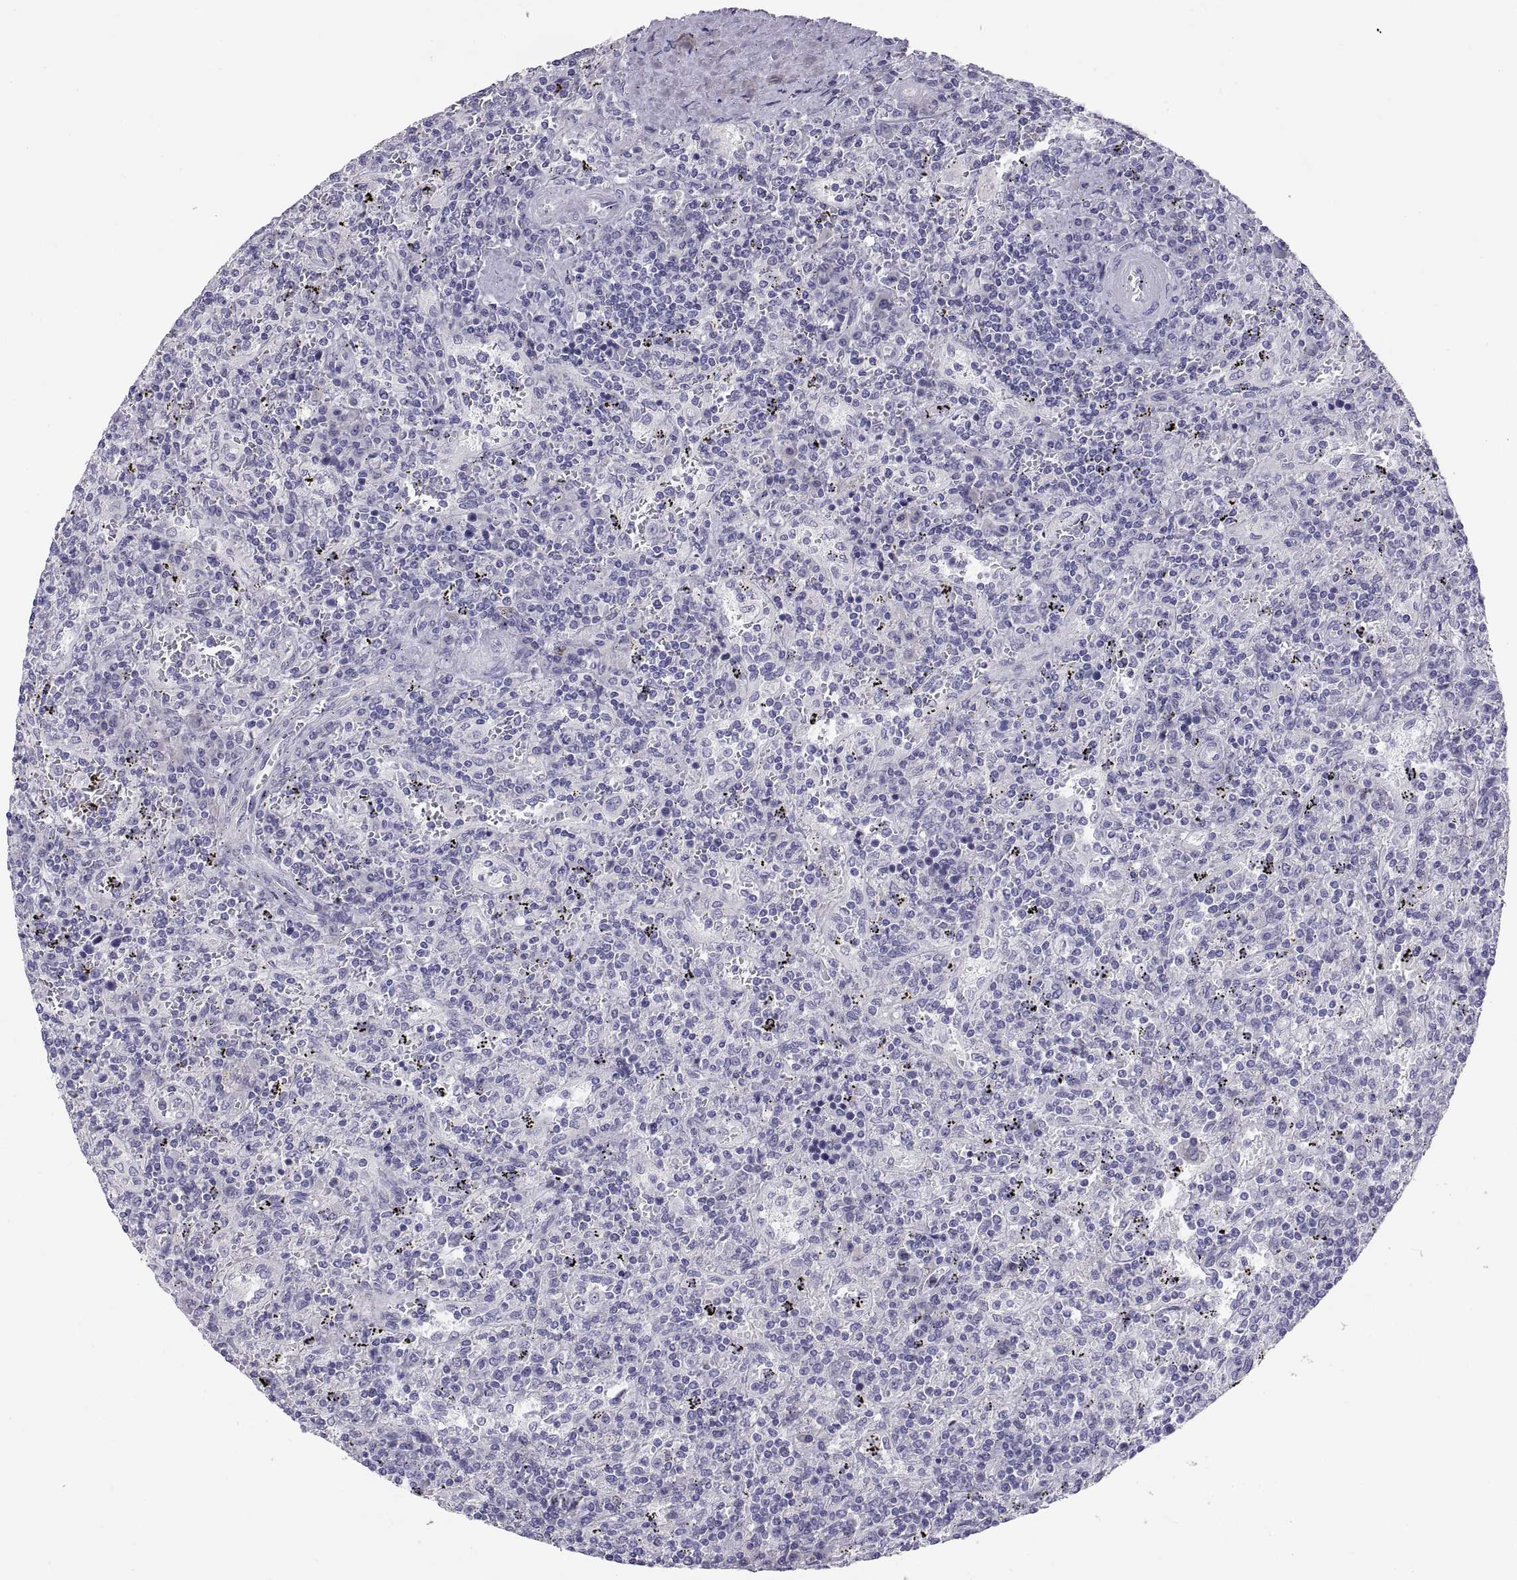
{"staining": {"intensity": "negative", "quantity": "none", "location": "none"}, "tissue": "lymphoma", "cell_type": "Tumor cells", "image_type": "cancer", "snomed": [{"axis": "morphology", "description": "Malignant lymphoma, non-Hodgkin's type, Low grade"}, {"axis": "topography", "description": "Spleen"}], "caption": "Immunohistochemistry (IHC) of lymphoma reveals no positivity in tumor cells. (DAB (3,3'-diaminobenzidine) immunohistochemistry, high magnification).", "gene": "TEX13A", "patient": {"sex": "male", "age": 62}}